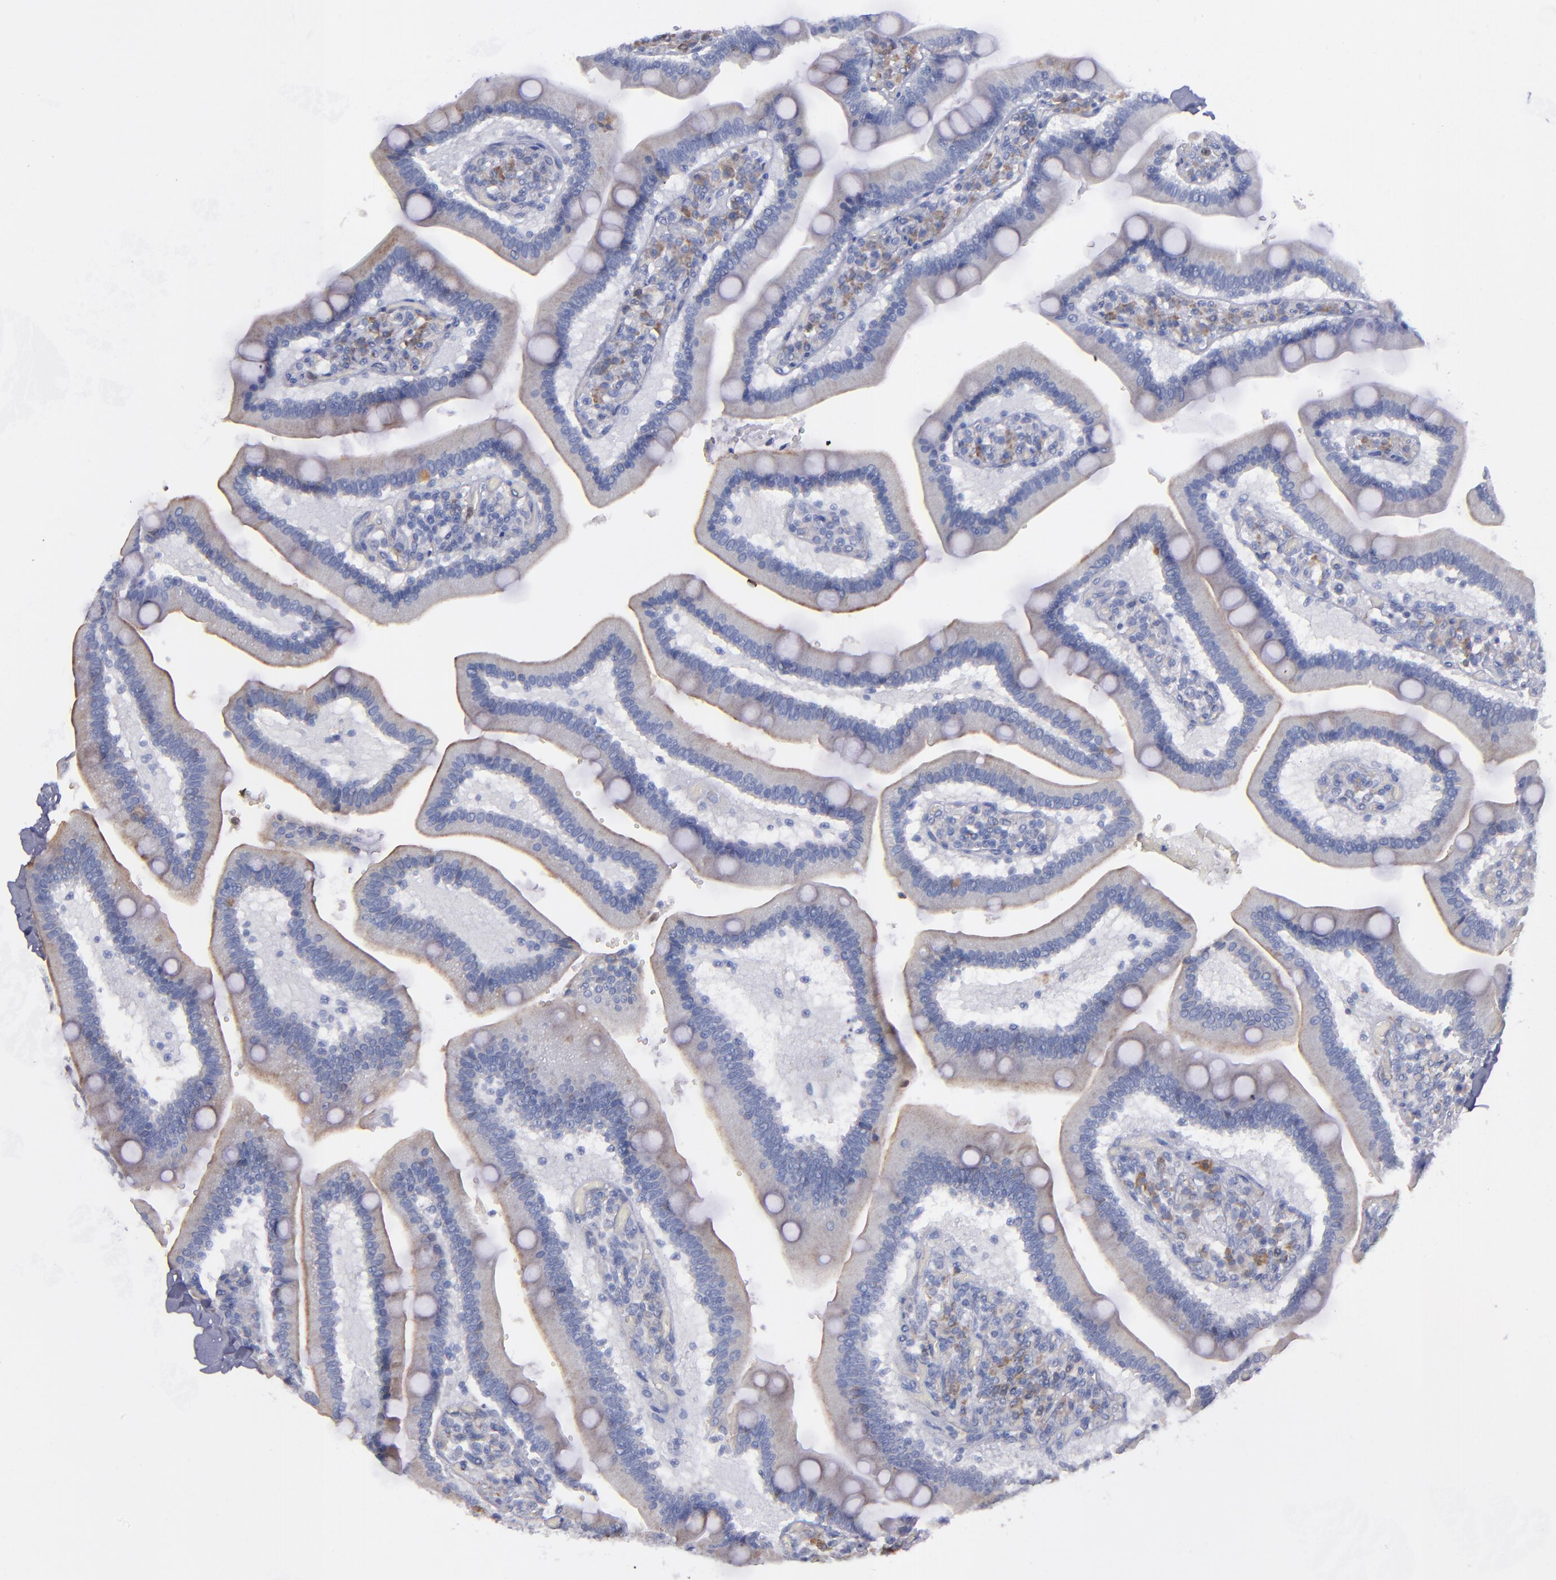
{"staining": {"intensity": "weak", "quantity": "<25%", "location": "cytoplasmic/membranous"}, "tissue": "duodenum", "cell_type": "Glandular cells", "image_type": "normal", "snomed": [{"axis": "morphology", "description": "Normal tissue, NOS"}, {"axis": "topography", "description": "Duodenum"}], "caption": "An image of duodenum stained for a protein shows no brown staining in glandular cells.", "gene": "MFGE8", "patient": {"sex": "male", "age": 66}}